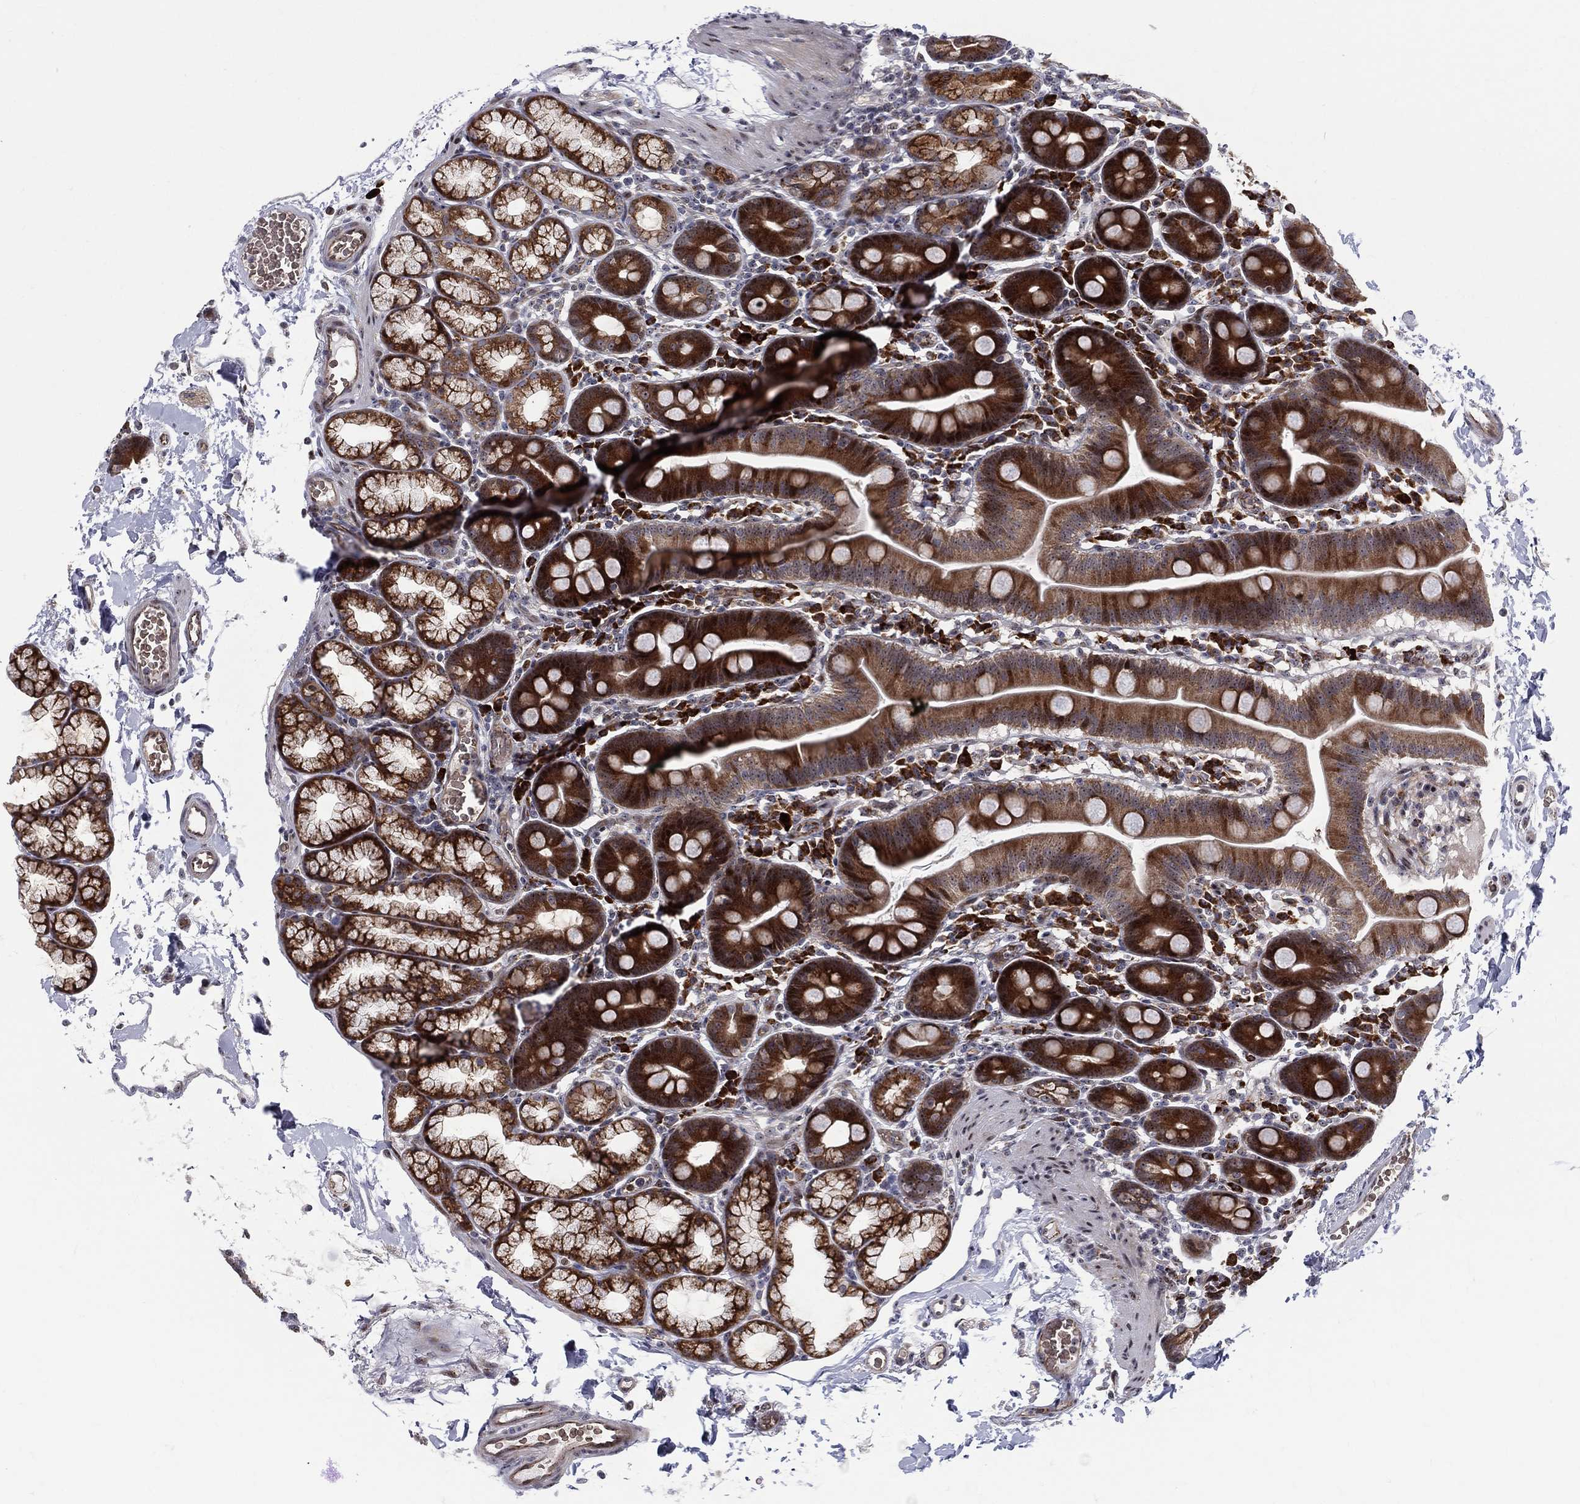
{"staining": {"intensity": "strong", "quantity": "25%-75%", "location": "cytoplasmic/membranous"}, "tissue": "duodenum", "cell_type": "Glandular cells", "image_type": "normal", "snomed": [{"axis": "morphology", "description": "Normal tissue, NOS"}, {"axis": "topography", "description": "Duodenum"}], "caption": "An immunohistochemistry image of benign tissue is shown. Protein staining in brown shows strong cytoplasmic/membranous positivity in duodenum within glandular cells.", "gene": "VHL", "patient": {"sex": "male", "age": 59}}